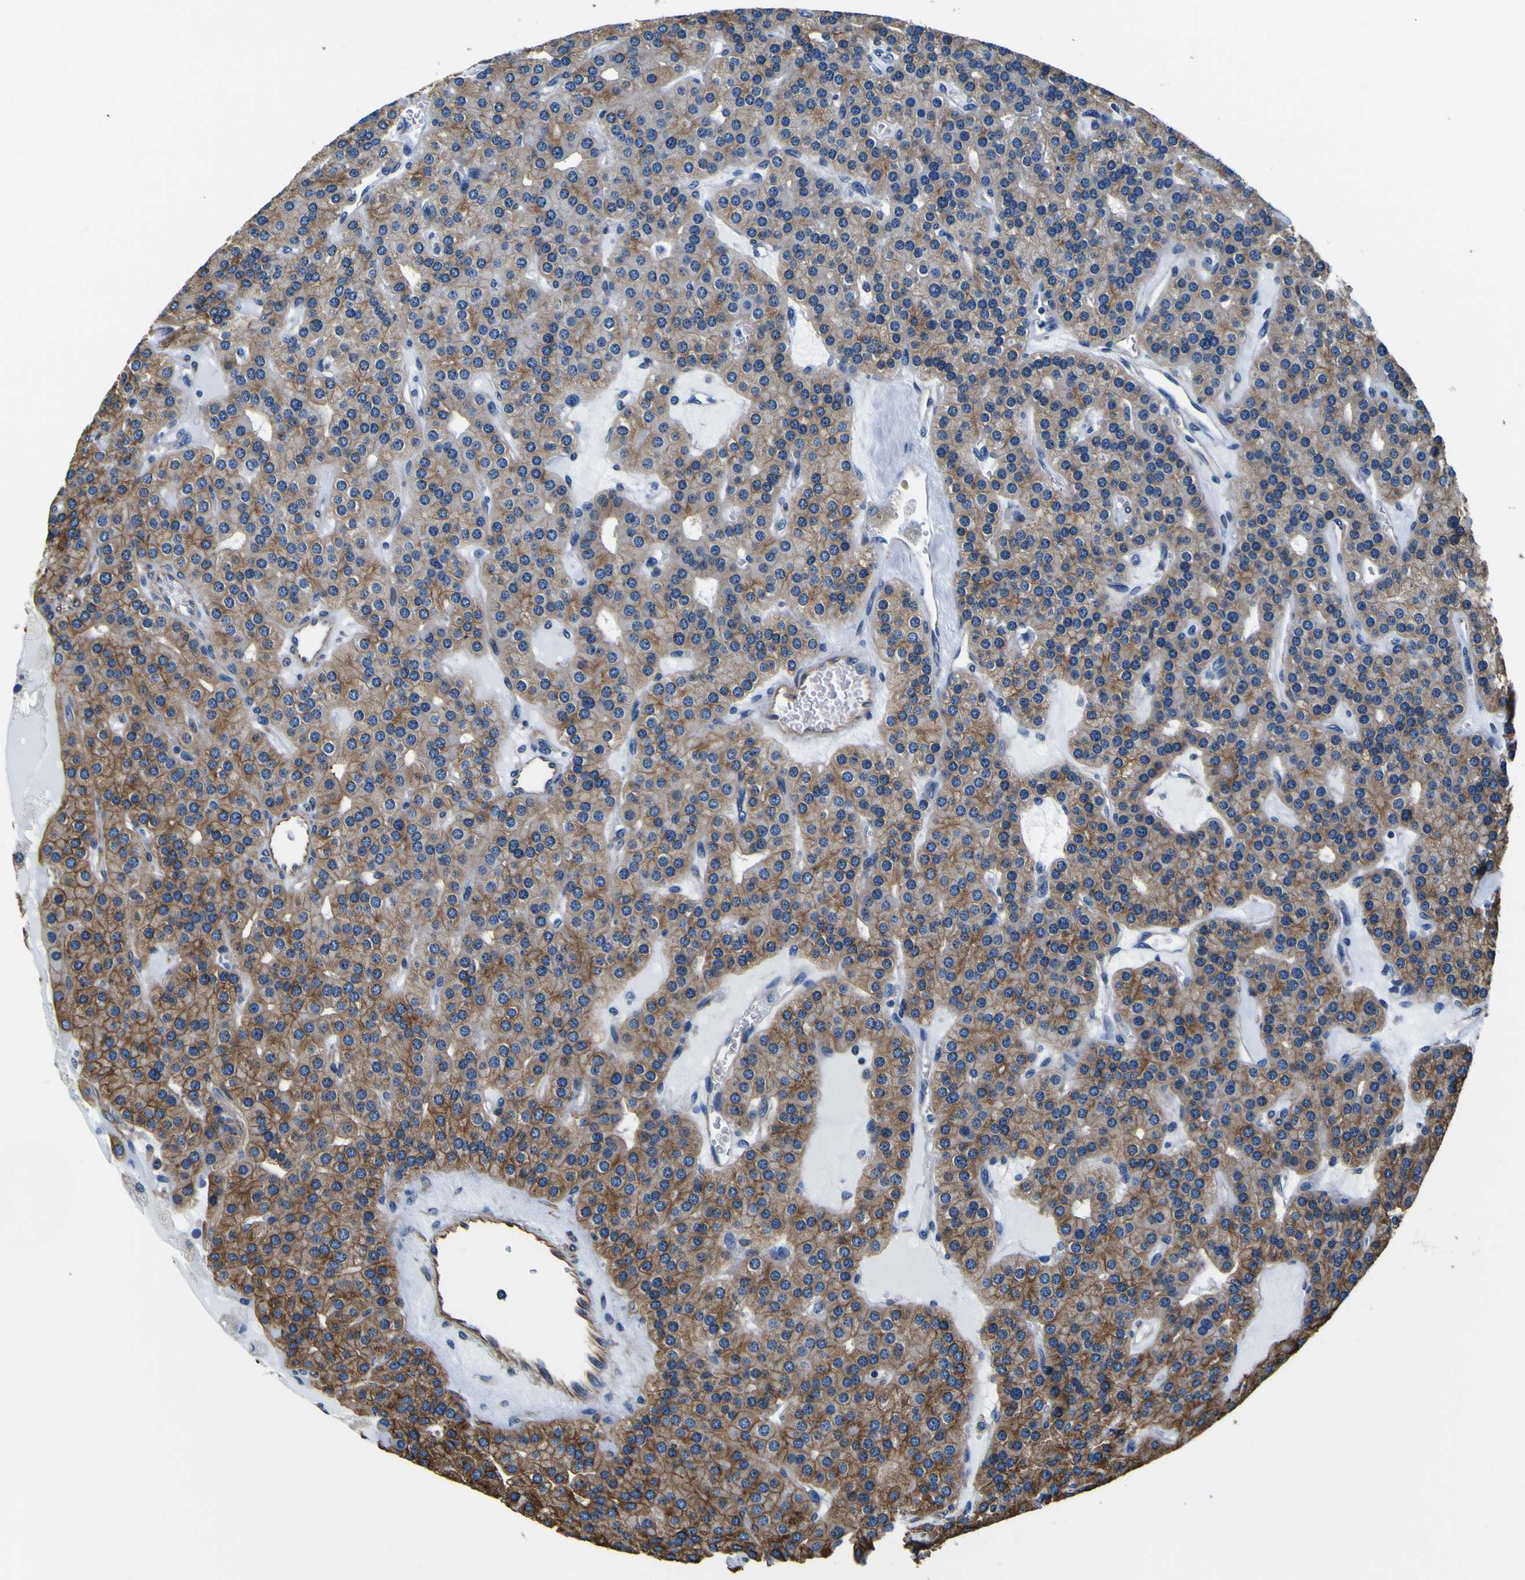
{"staining": {"intensity": "strong", "quantity": "<25%", "location": "cytoplasmic/membranous"}, "tissue": "parathyroid gland", "cell_type": "Glandular cells", "image_type": "normal", "snomed": [{"axis": "morphology", "description": "Normal tissue, NOS"}, {"axis": "morphology", "description": "Adenoma, NOS"}, {"axis": "topography", "description": "Parathyroid gland"}], "caption": "The image exhibits a brown stain indicating the presence of a protein in the cytoplasmic/membranous of glandular cells in parathyroid gland. Nuclei are stained in blue.", "gene": "TUBA1B", "patient": {"sex": "female", "age": 86}}